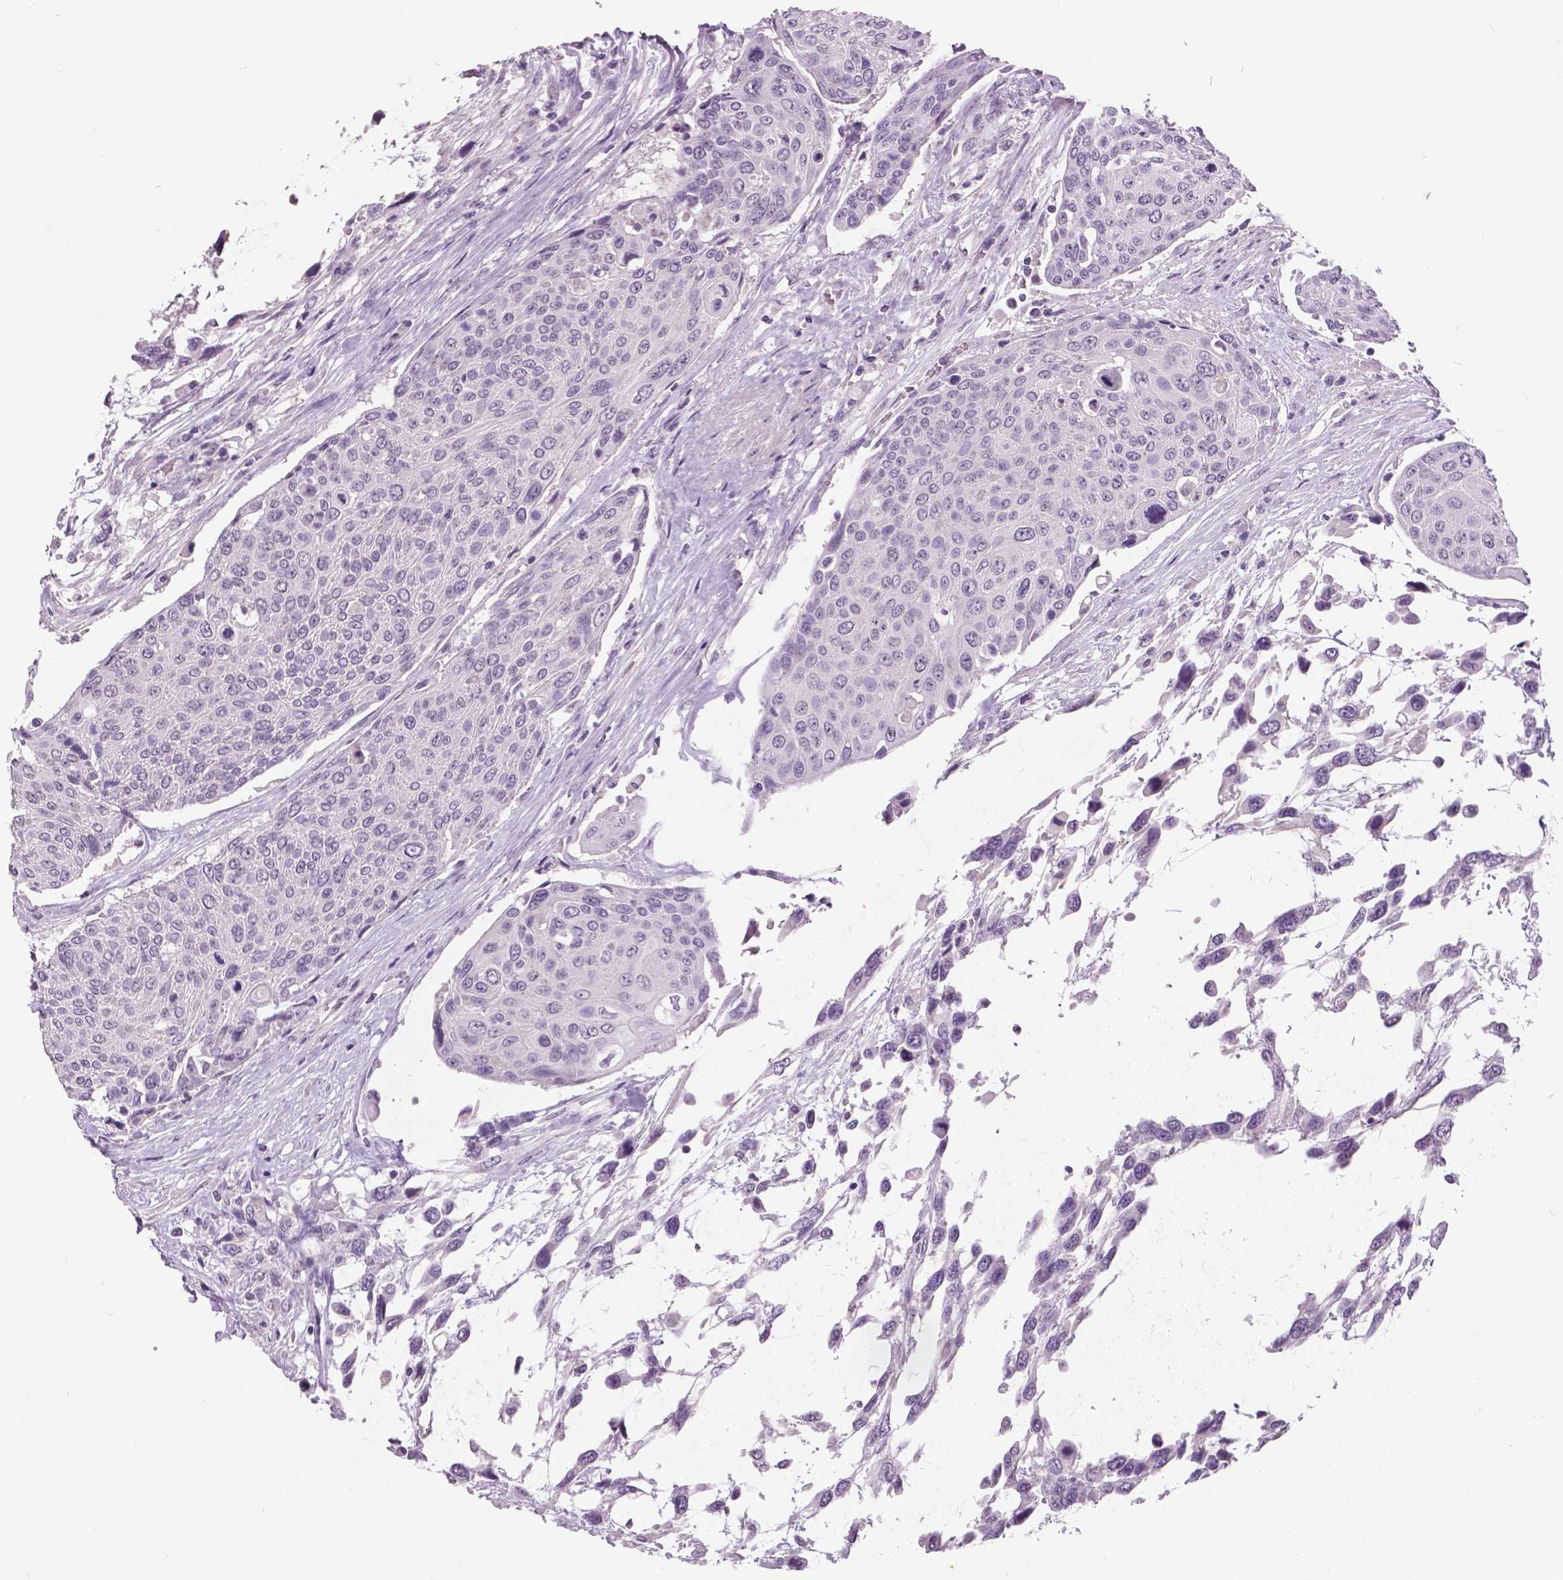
{"staining": {"intensity": "negative", "quantity": "none", "location": "none"}, "tissue": "urothelial cancer", "cell_type": "Tumor cells", "image_type": "cancer", "snomed": [{"axis": "morphology", "description": "Urothelial carcinoma, High grade"}, {"axis": "topography", "description": "Urinary bladder"}], "caption": "Immunohistochemistry micrograph of neoplastic tissue: human urothelial cancer stained with DAB displays no significant protein positivity in tumor cells.", "gene": "GRIN2A", "patient": {"sex": "female", "age": 70}}